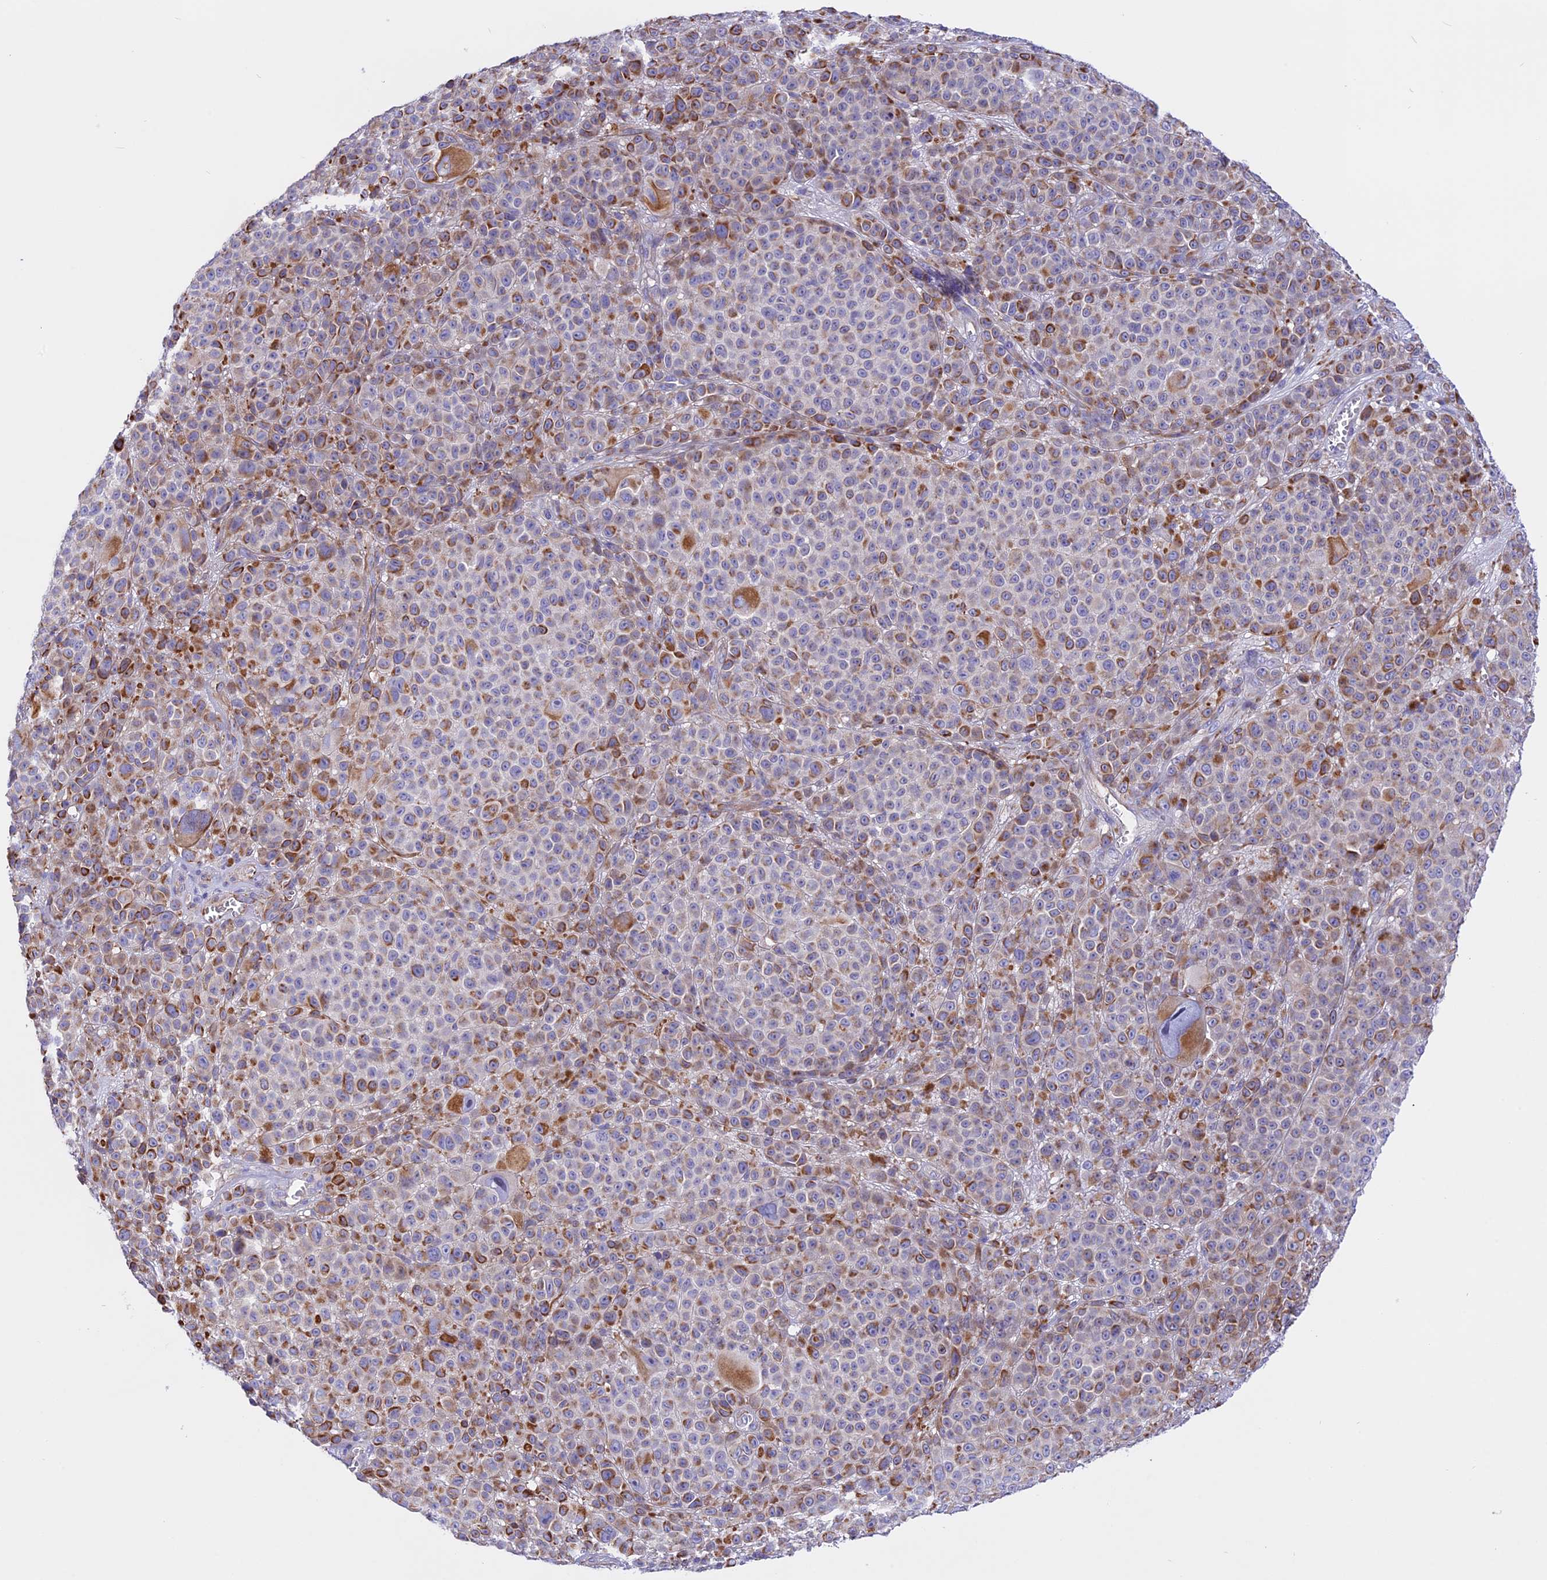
{"staining": {"intensity": "moderate", "quantity": "25%-75%", "location": "cytoplasmic/membranous"}, "tissue": "melanoma", "cell_type": "Tumor cells", "image_type": "cancer", "snomed": [{"axis": "morphology", "description": "Malignant melanoma, NOS"}, {"axis": "topography", "description": "Skin"}], "caption": "Protein positivity by immunohistochemistry (IHC) shows moderate cytoplasmic/membranous staining in about 25%-75% of tumor cells in malignant melanoma.", "gene": "TMEM138", "patient": {"sex": "female", "age": 94}}